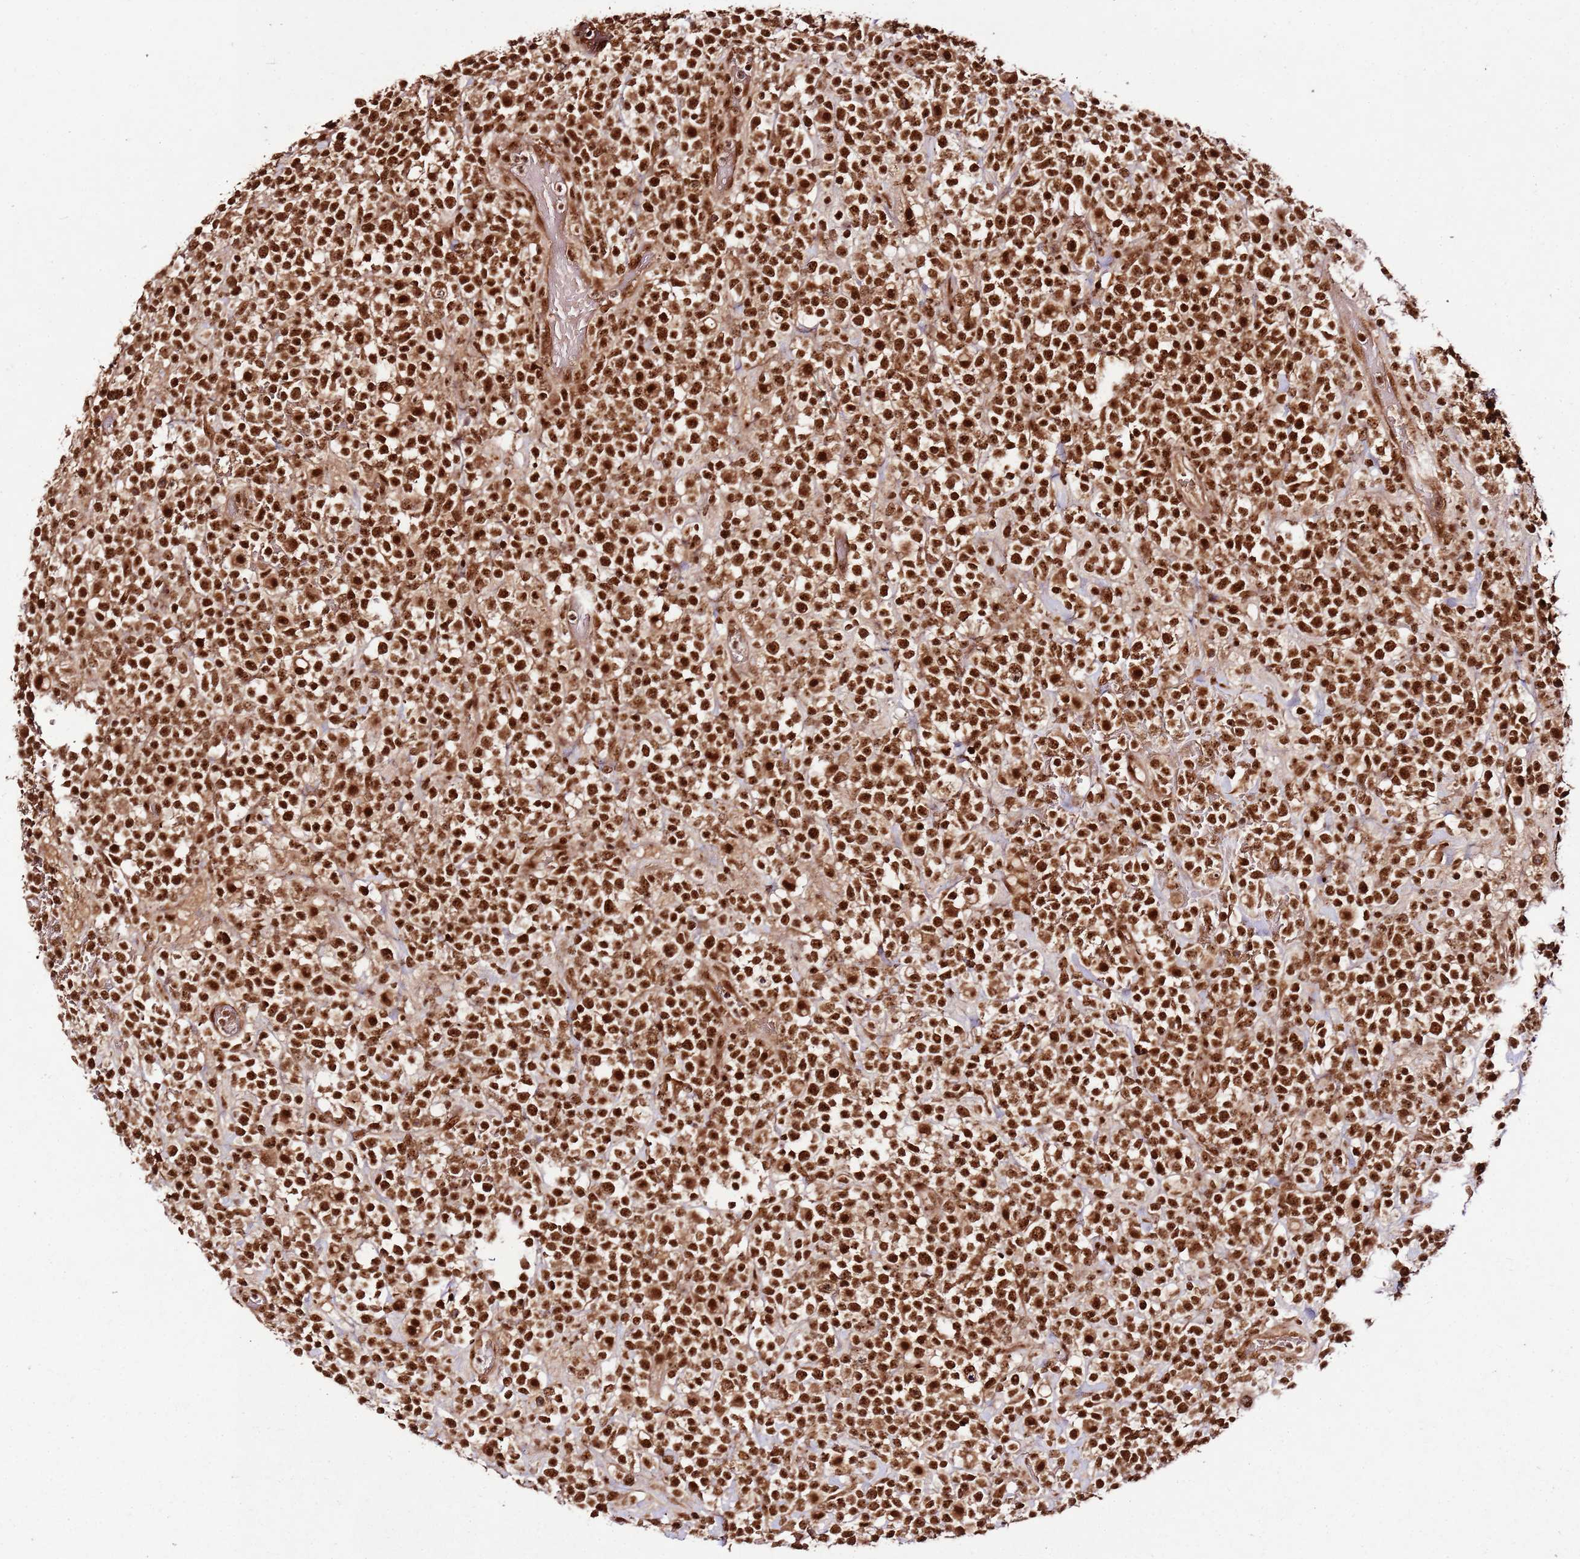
{"staining": {"intensity": "strong", "quantity": ">75%", "location": "nuclear"}, "tissue": "lymphoma", "cell_type": "Tumor cells", "image_type": "cancer", "snomed": [{"axis": "morphology", "description": "Malignant lymphoma, non-Hodgkin's type, High grade"}, {"axis": "topography", "description": "Colon"}], "caption": "About >75% of tumor cells in malignant lymphoma, non-Hodgkin's type (high-grade) display strong nuclear protein staining as visualized by brown immunohistochemical staining.", "gene": "XRN2", "patient": {"sex": "female", "age": 53}}